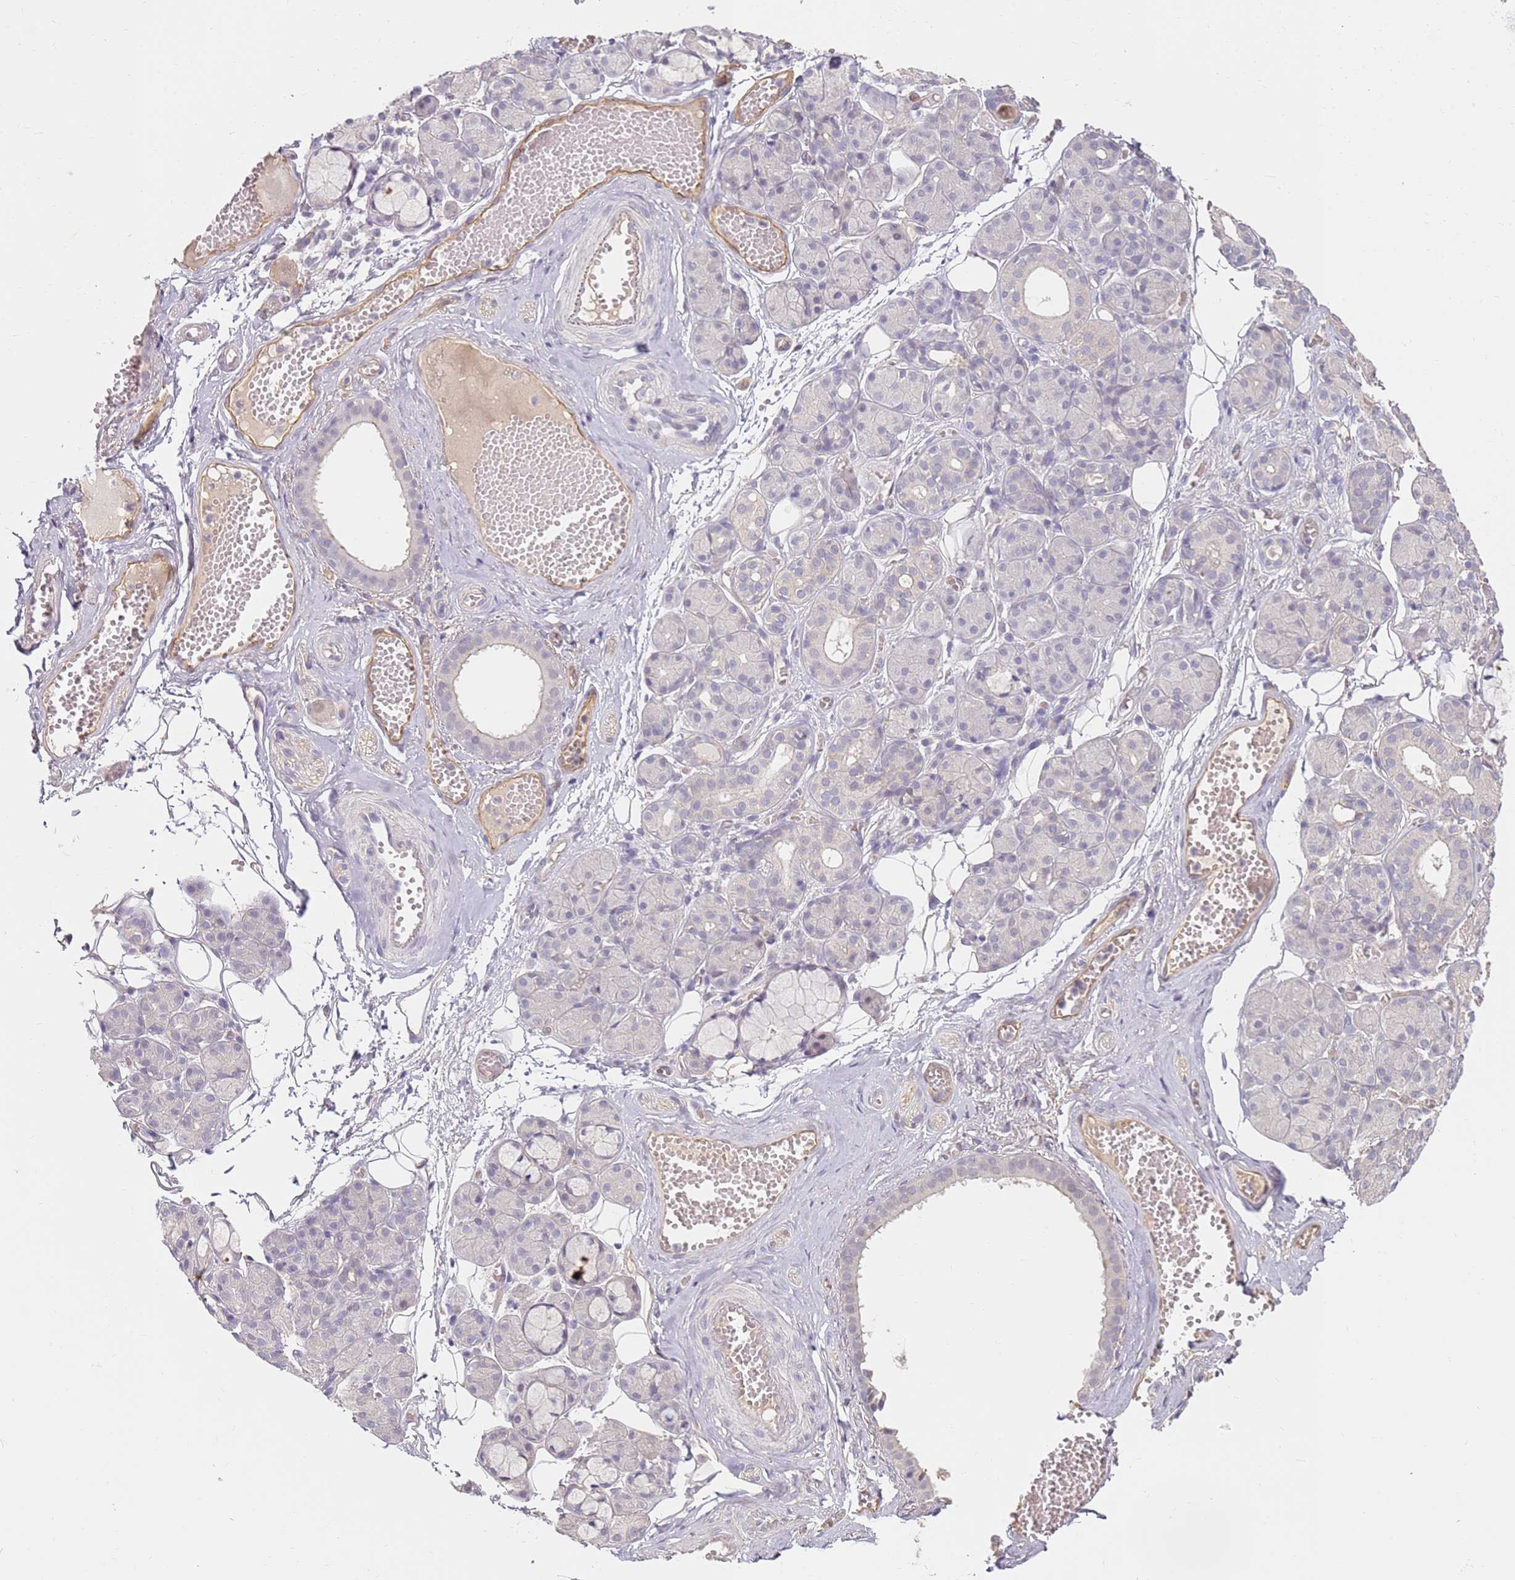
{"staining": {"intensity": "negative", "quantity": "none", "location": "none"}, "tissue": "salivary gland", "cell_type": "Glandular cells", "image_type": "normal", "snomed": [{"axis": "morphology", "description": "Normal tissue, NOS"}, {"axis": "topography", "description": "Salivary gland"}], "caption": "IHC micrograph of benign salivary gland stained for a protein (brown), which demonstrates no positivity in glandular cells. (Immunohistochemistry (ihc), brightfield microscopy, high magnification).", "gene": "WDR93", "patient": {"sex": "male", "age": 63}}